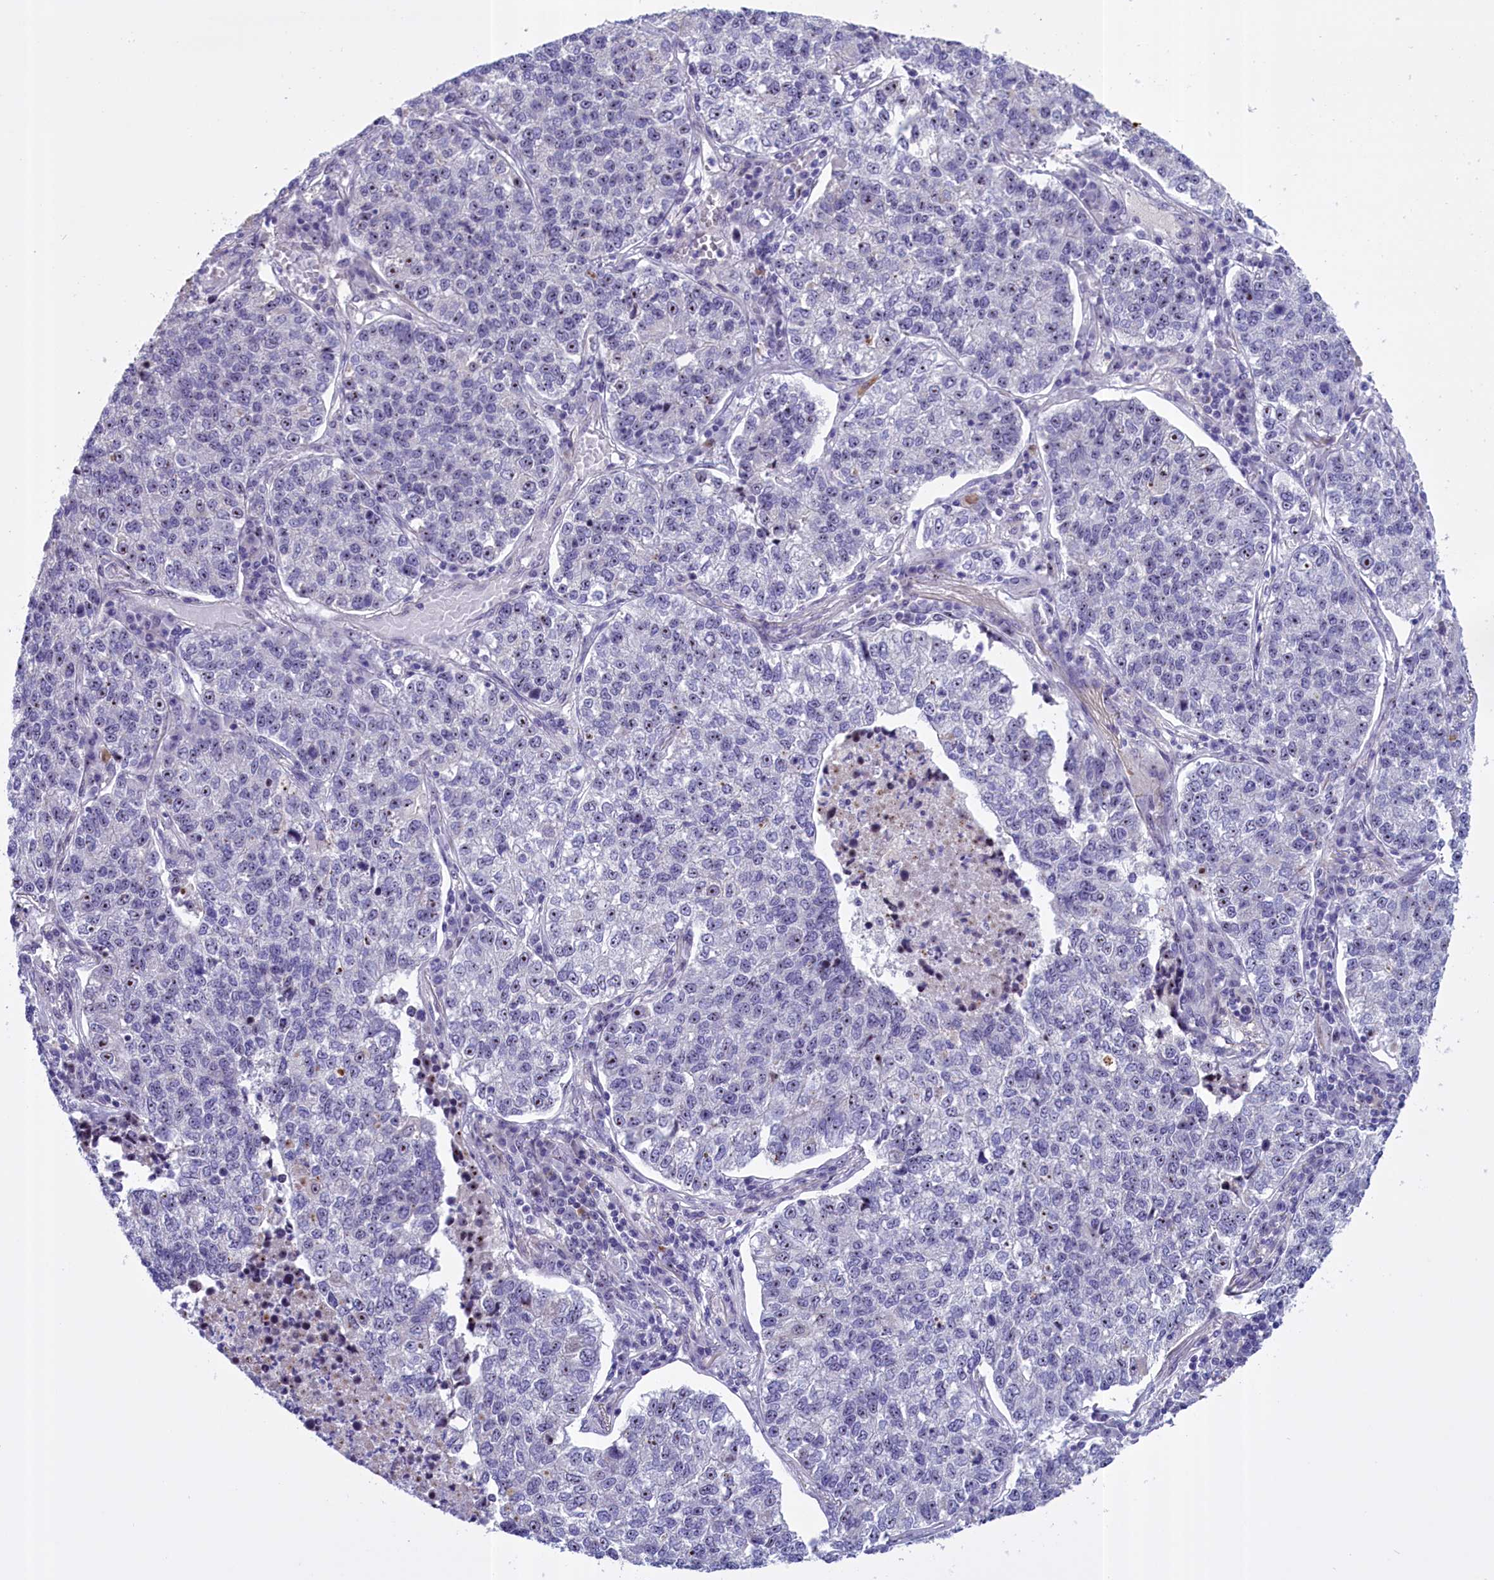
{"staining": {"intensity": "moderate", "quantity": "<25%", "location": "nuclear"}, "tissue": "lung cancer", "cell_type": "Tumor cells", "image_type": "cancer", "snomed": [{"axis": "morphology", "description": "Adenocarcinoma, NOS"}, {"axis": "topography", "description": "Lung"}], "caption": "Adenocarcinoma (lung) stained for a protein (brown) shows moderate nuclear positive expression in approximately <25% of tumor cells.", "gene": "TBL3", "patient": {"sex": "male", "age": 49}}